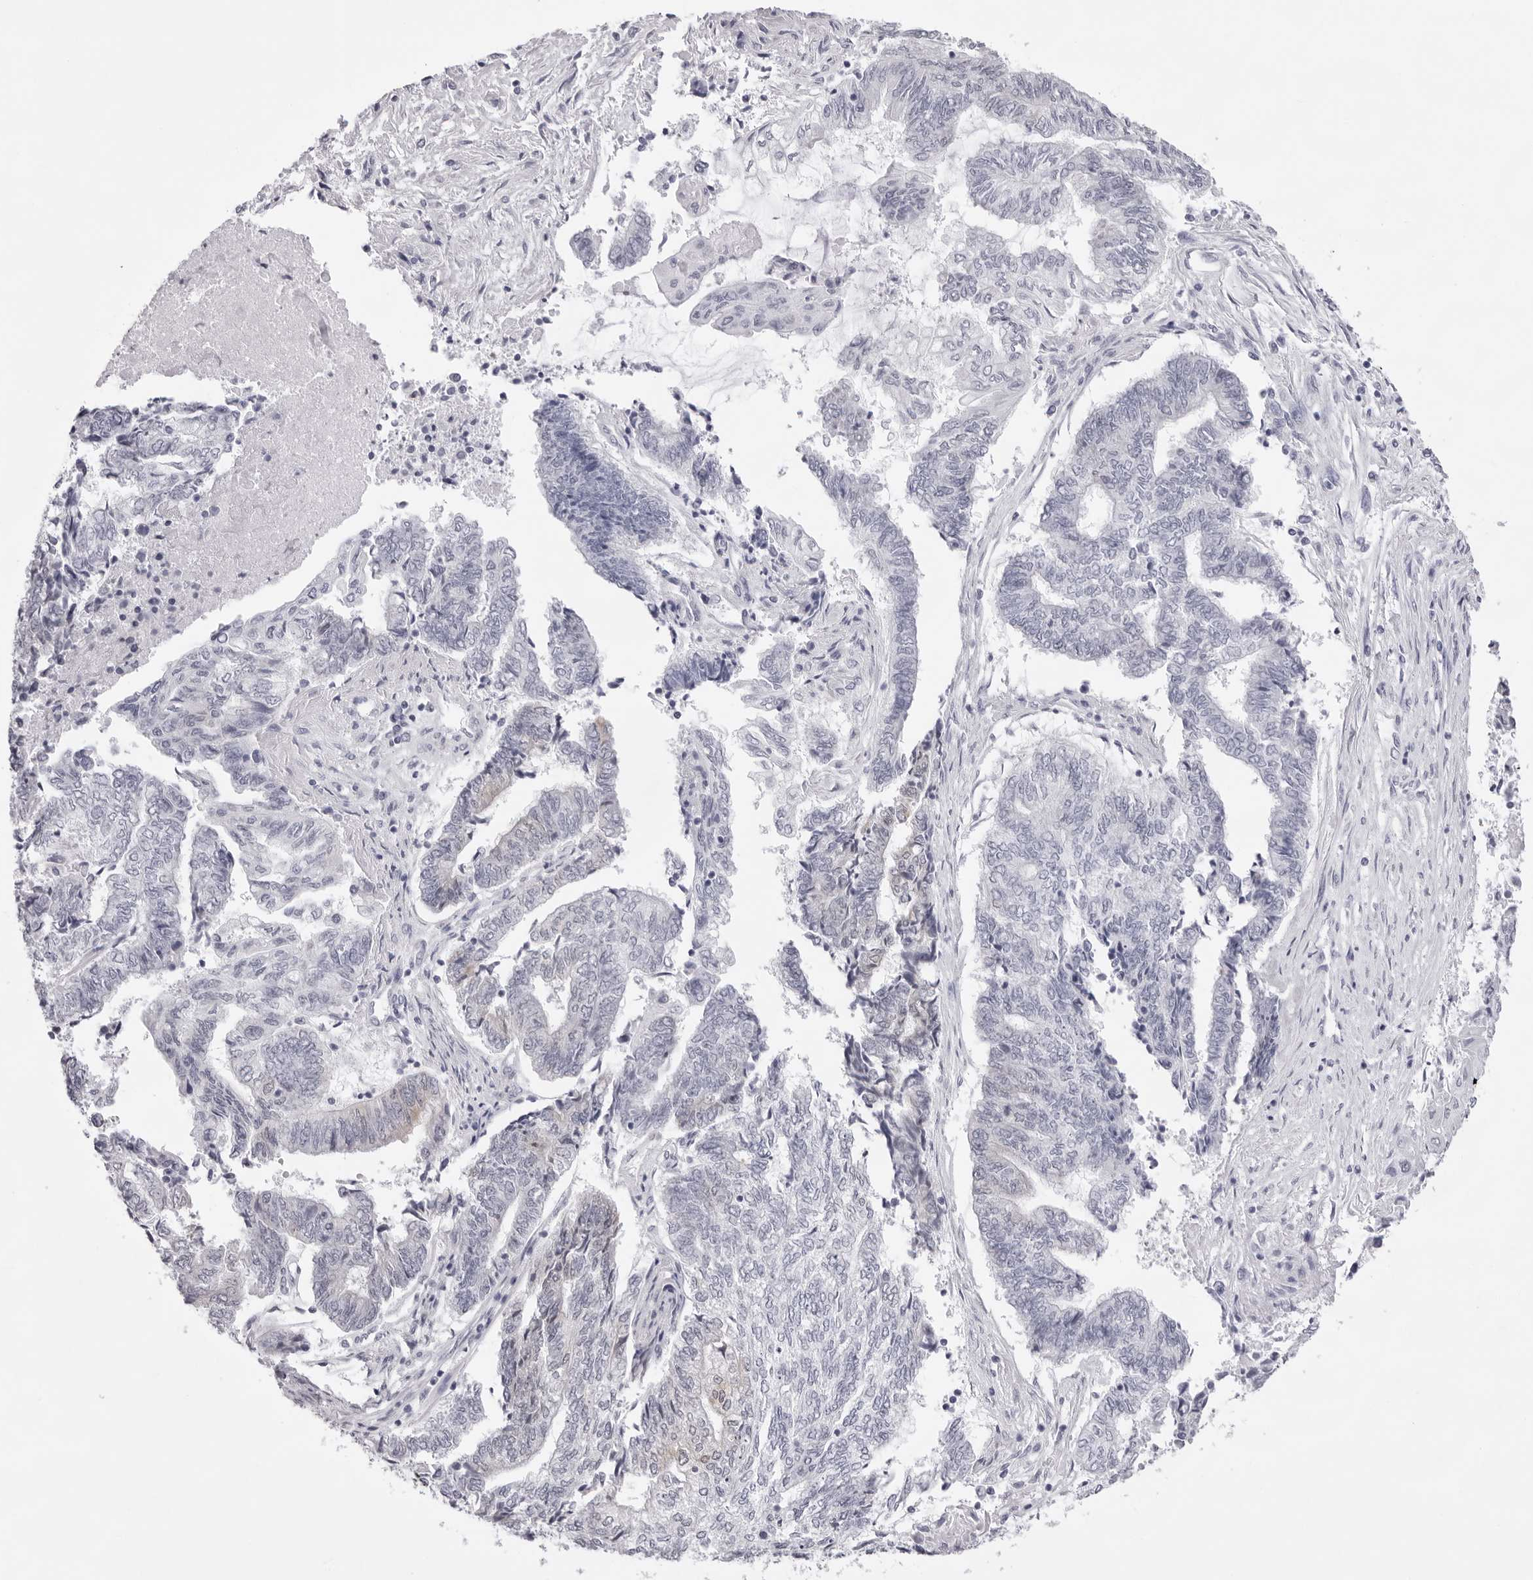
{"staining": {"intensity": "negative", "quantity": "none", "location": "none"}, "tissue": "endometrial cancer", "cell_type": "Tumor cells", "image_type": "cancer", "snomed": [{"axis": "morphology", "description": "Adenocarcinoma, NOS"}, {"axis": "topography", "description": "Uterus"}, {"axis": "topography", "description": "Endometrium"}], "caption": "Immunohistochemical staining of adenocarcinoma (endometrial) exhibits no significant expression in tumor cells.", "gene": "SMIM2", "patient": {"sex": "female", "age": 70}}